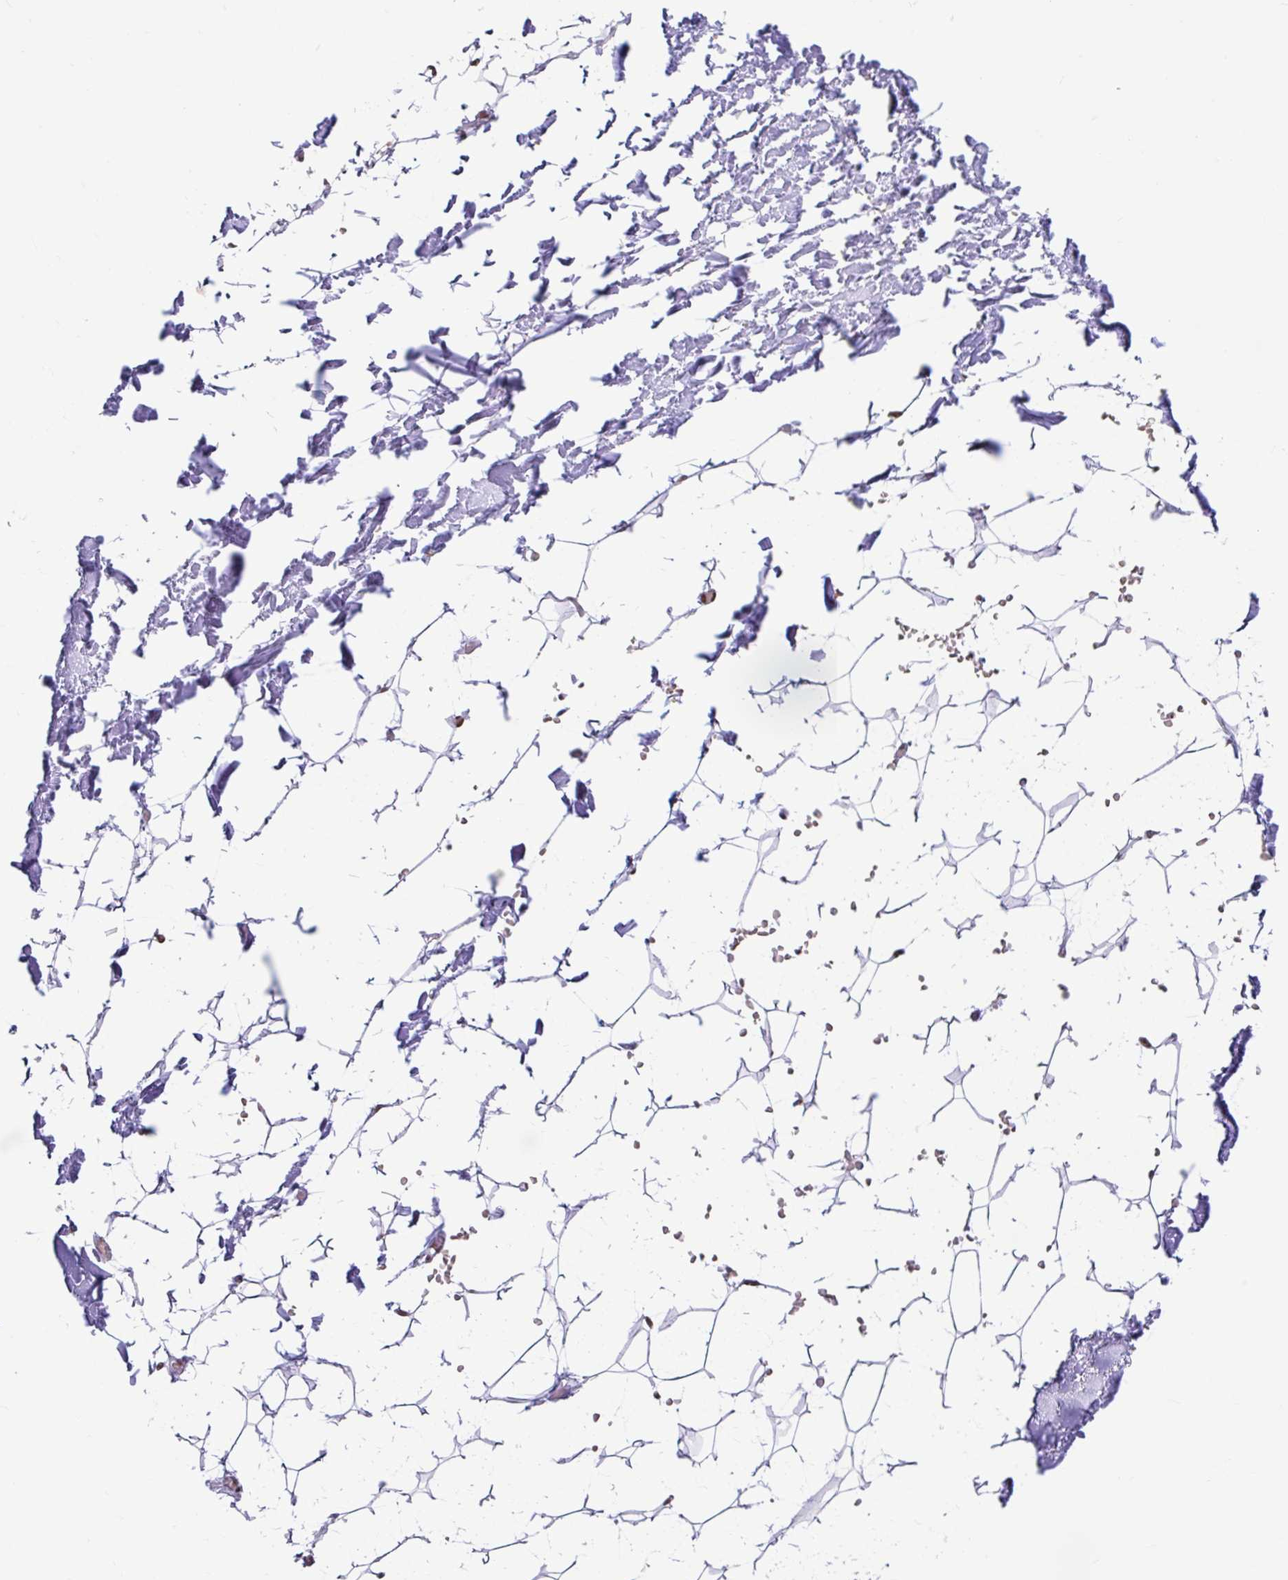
{"staining": {"intensity": "moderate", "quantity": "25%-75%", "location": "nuclear"}, "tissue": "adipose tissue", "cell_type": "Adipocytes", "image_type": "normal", "snomed": [{"axis": "morphology", "description": "Normal tissue, NOS"}, {"axis": "topography", "description": "Skin"}, {"axis": "topography", "description": "Peripheral nerve tissue"}], "caption": "A brown stain labels moderate nuclear positivity of a protein in adipocytes of unremarkable adipose tissue. (DAB (3,3'-diaminobenzidine) IHC with brightfield microscopy, high magnification).", "gene": "KHDRBS1", "patient": {"sex": "female", "age": 56}}